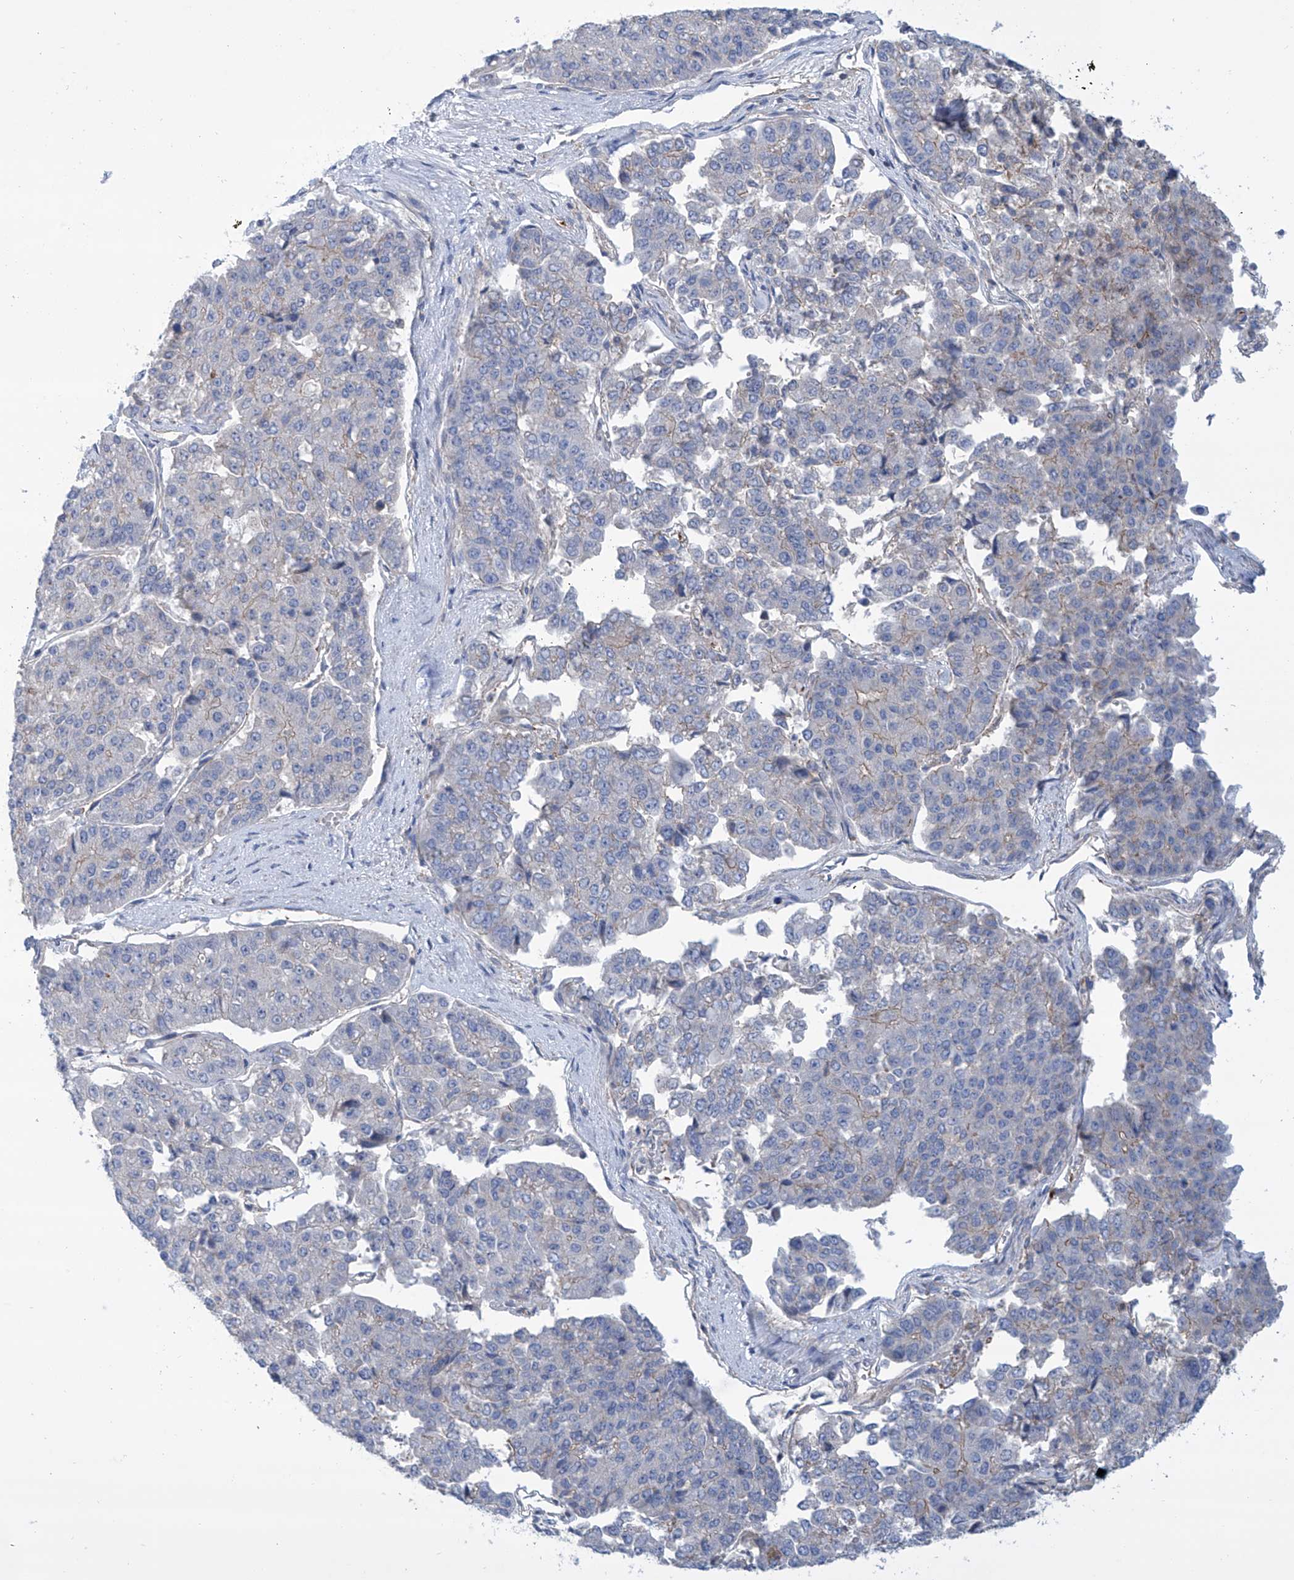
{"staining": {"intensity": "negative", "quantity": "none", "location": "none"}, "tissue": "pancreatic cancer", "cell_type": "Tumor cells", "image_type": "cancer", "snomed": [{"axis": "morphology", "description": "Adenocarcinoma, NOS"}, {"axis": "topography", "description": "Pancreas"}], "caption": "Human pancreatic cancer (adenocarcinoma) stained for a protein using IHC shows no positivity in tumor cells.", "gene": "TMEM209", "patient": {"sex": "male", "age": 50}}